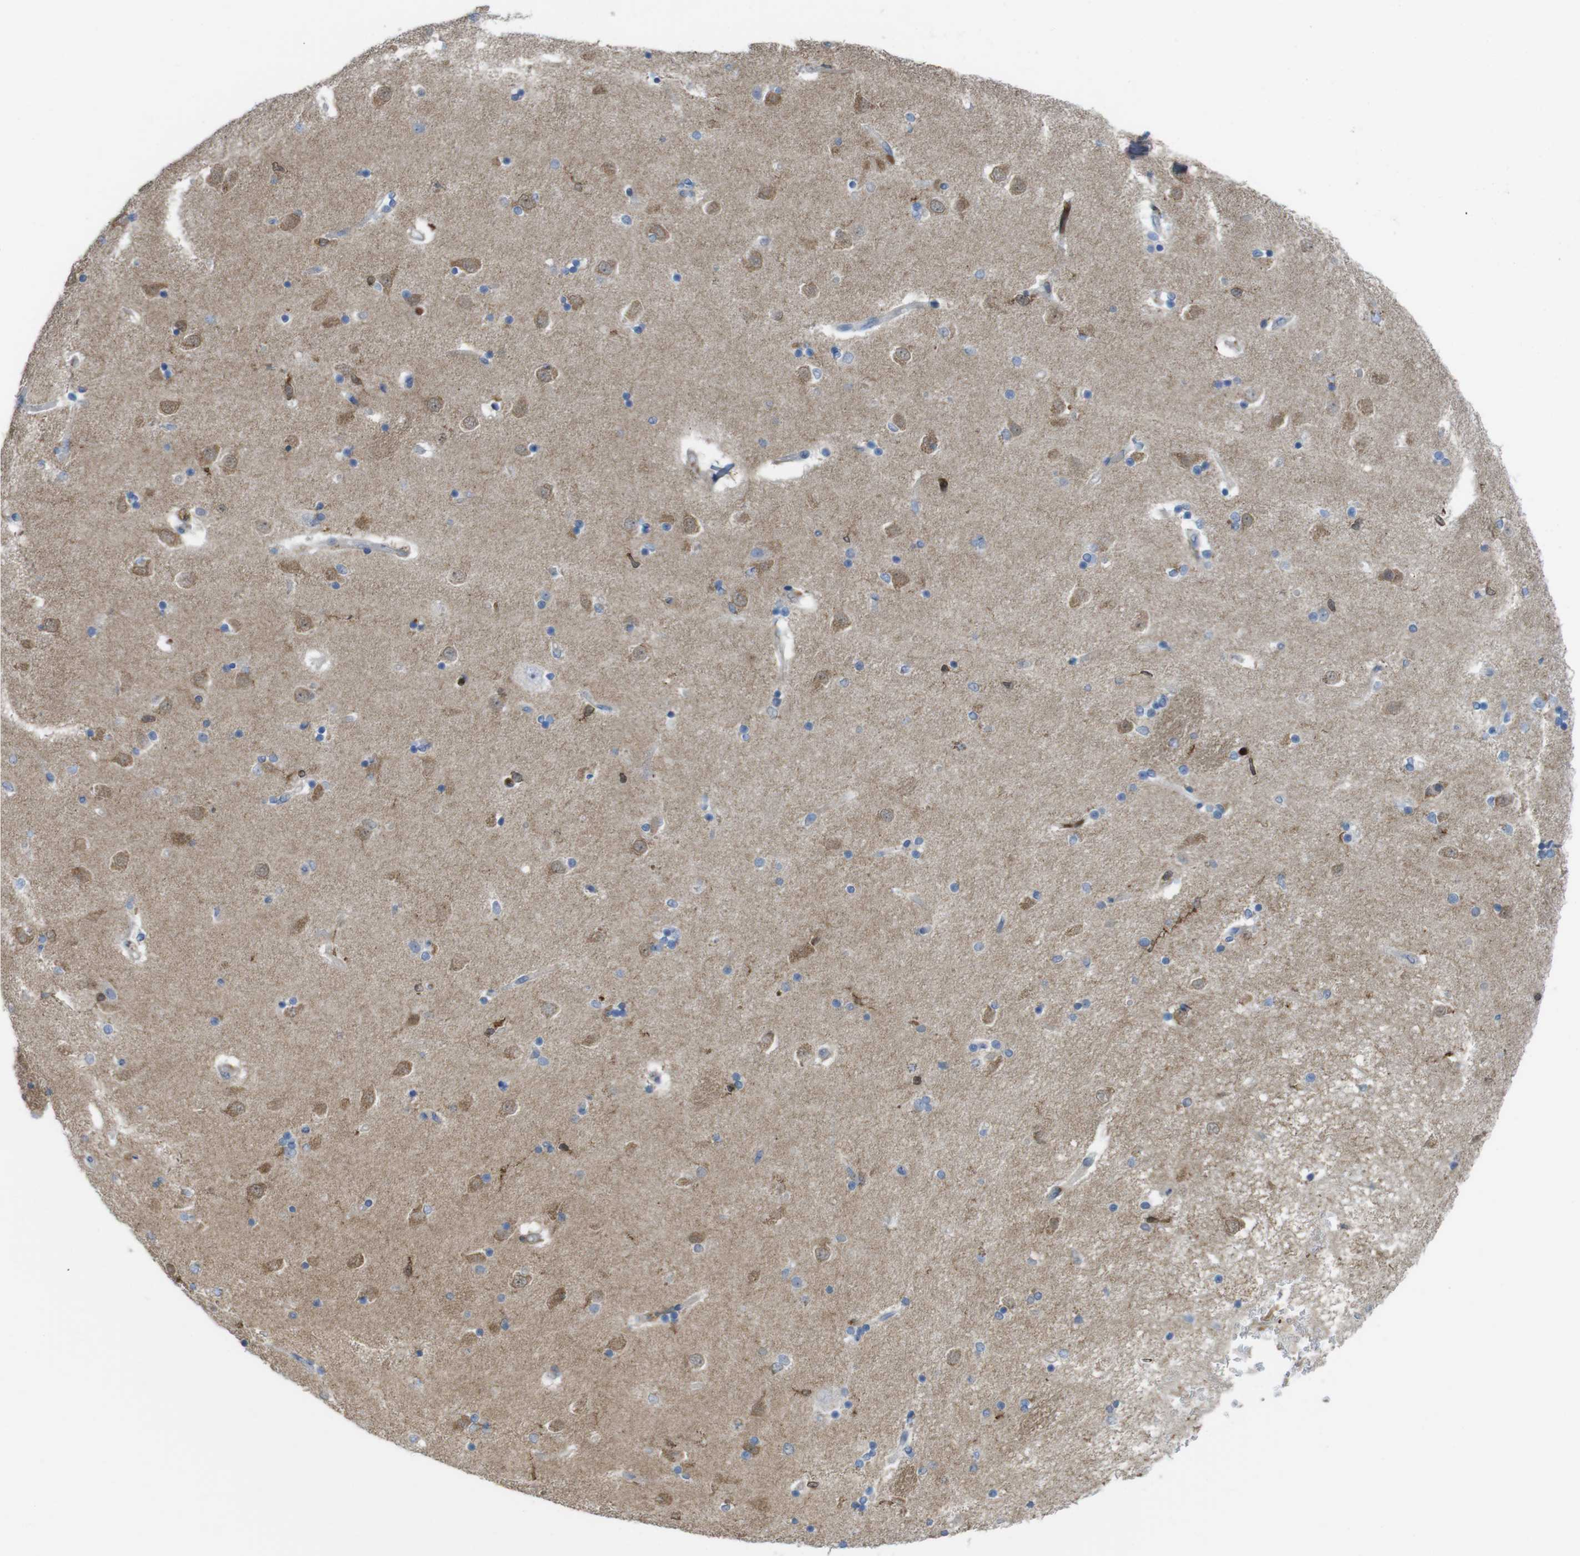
{"staining": {"intensity": "negative", "quantity": "none", "location": "none"}, "tissue": "caudate", "cell_type": "Glial cells", "image_type": "normal", "snomed": [{"axis": "morphology", "description": "Normal tissue, NOS"}, {"axis": "topography", "description": "Lateral ventricle wall"}], "caption": "IHC image of normal caudate stained for a protein (brown), which demonstrates no positivity in glial cells.", "gene": "PRKCD", "patient": {"sex": "female", "age": 54}}